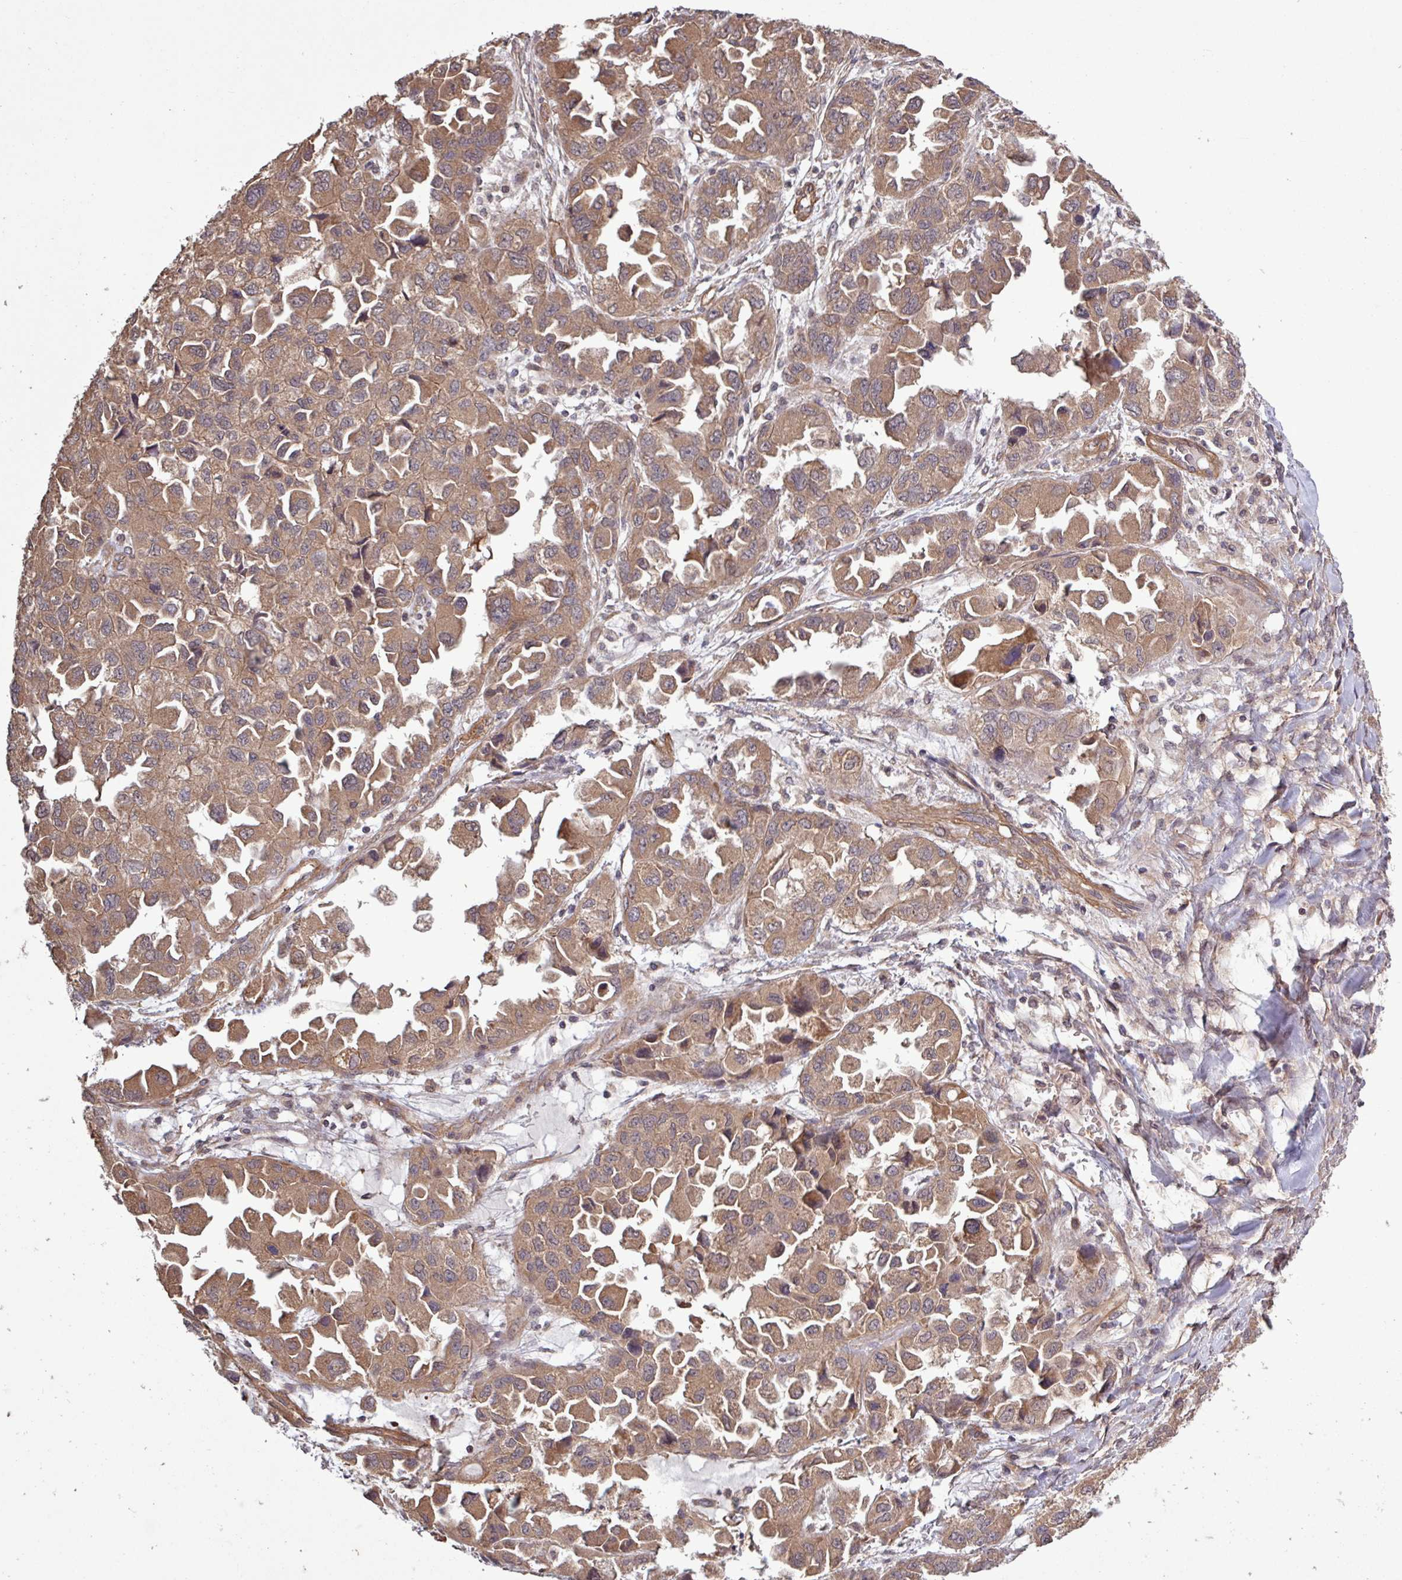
{"staining": {"intensity": "moderate", "quantity": ">75%", "location": "cytoplasmic/membranous"}, "tissue": "ovarian cancer", "cell_type": "Tumor cells", "image_type": "cancer", "snomed": [{"axis": "morphology", "description": "Cystadenocarcinoma, serous, NOS"}, {"axis": "topography", "description": "Ovary"}], "caption": "Protein analysis of ovarian cancer tissue shows moderate cytoplasmic/membranous expression in about >75% of tumor cells.", "gene": "TRABD2A", "patient": {"sex": "female", "age": 84}}